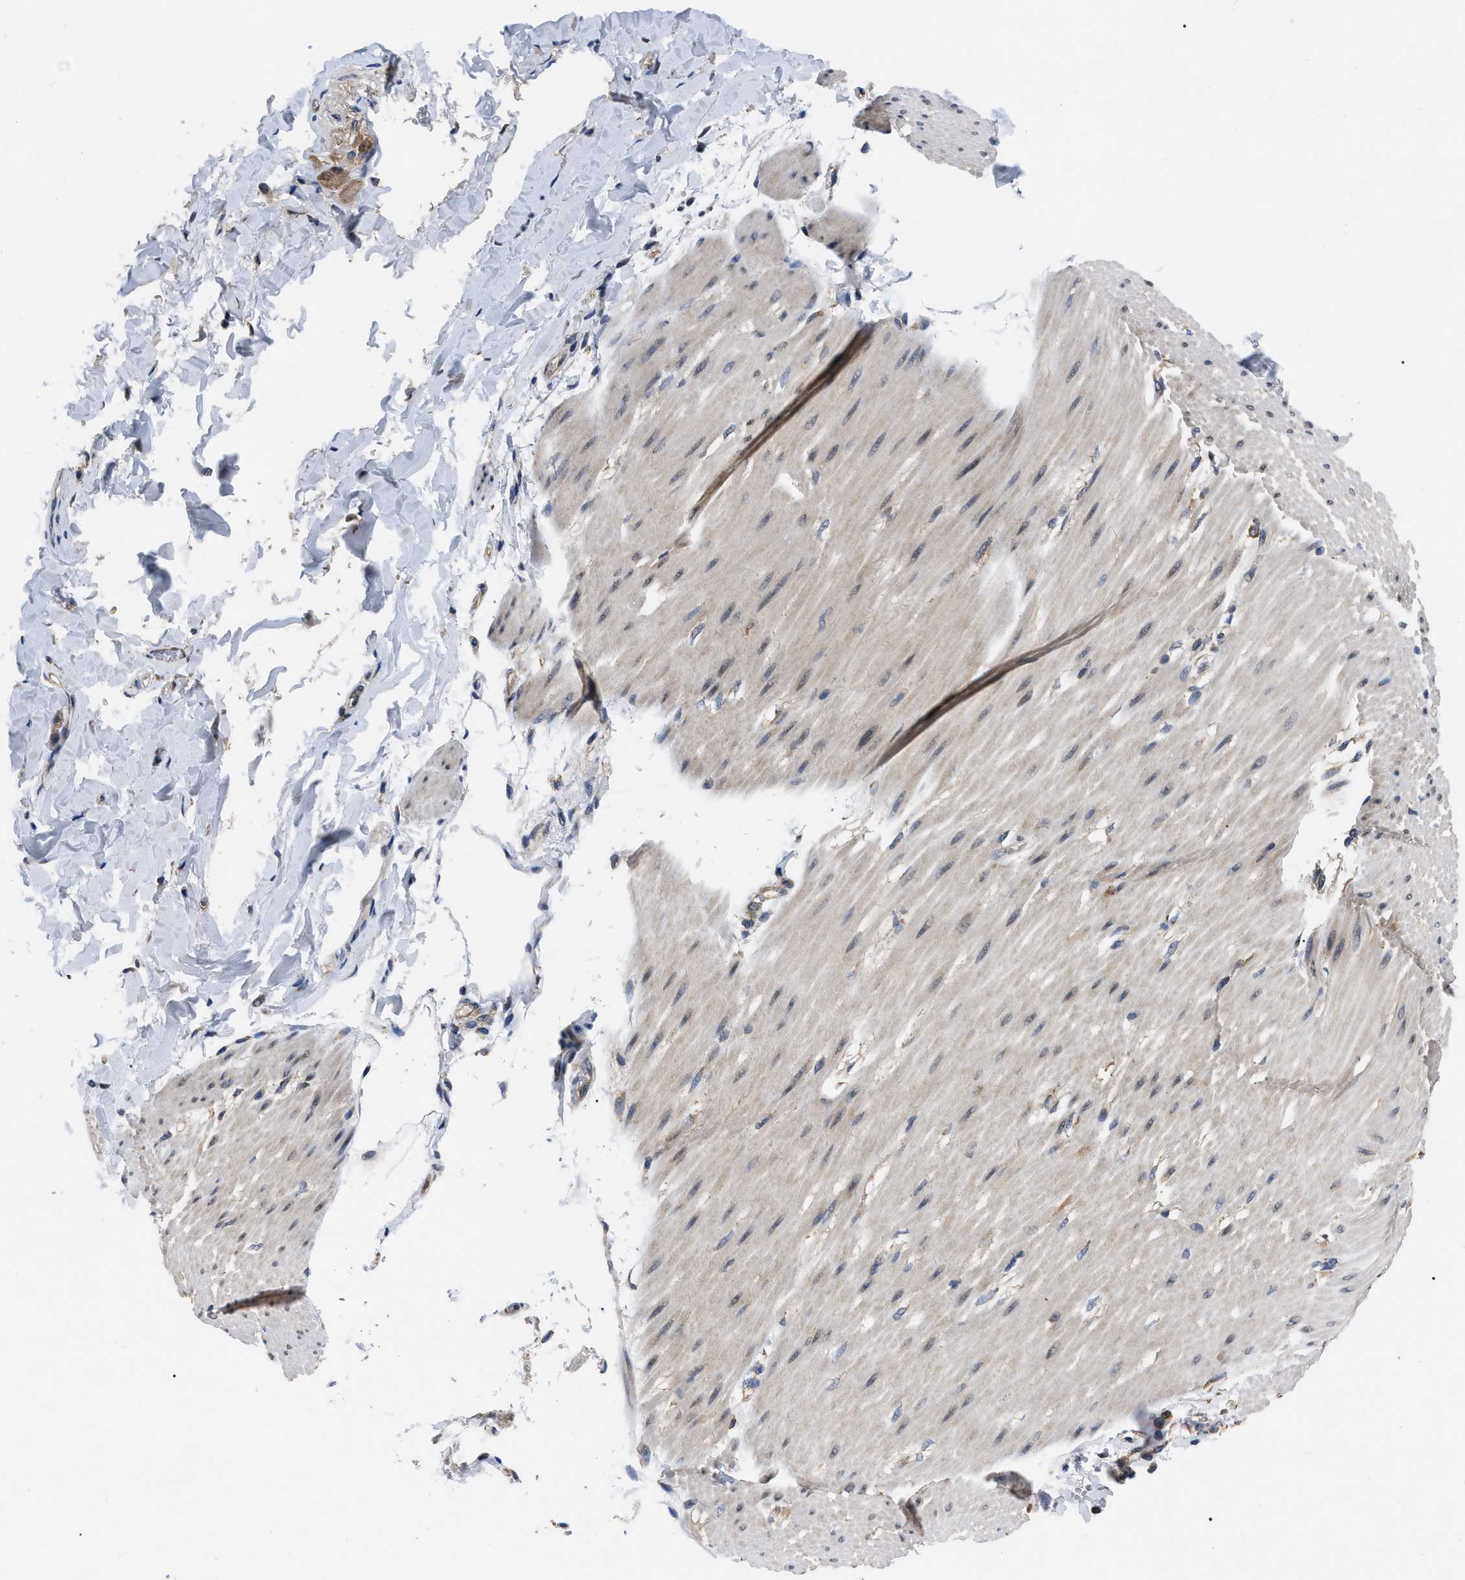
{"staining": {"intensity": "negative", "quantity": "none", "location": "none"}, "tissue": "adipose tissue", "cell_type": "Adipocytes", "image_type": "normal", "snomed": [{"axis": "morphology", "description": "Normal tissue, NOS"}, {"axis": "morphology", "description": "Adenocarcinoma, NOS"}, {"axis": "topography", "description": "Duodenum"}, {"axis": "topography", "description": "Peripheral nerve tissue"}], "caption": "Immunohistochemistry (IHC) of benign adipose tissue shows no expression in adipocytes. (Stains: DAB (3,3'-diaminobenzidine) immunohistochemistry with hematoxylin counter stain, Microscopy: brightfield microscopy at high magnification).", "gene": "GET4", "patient": {"sex": "female", "age": 60}}